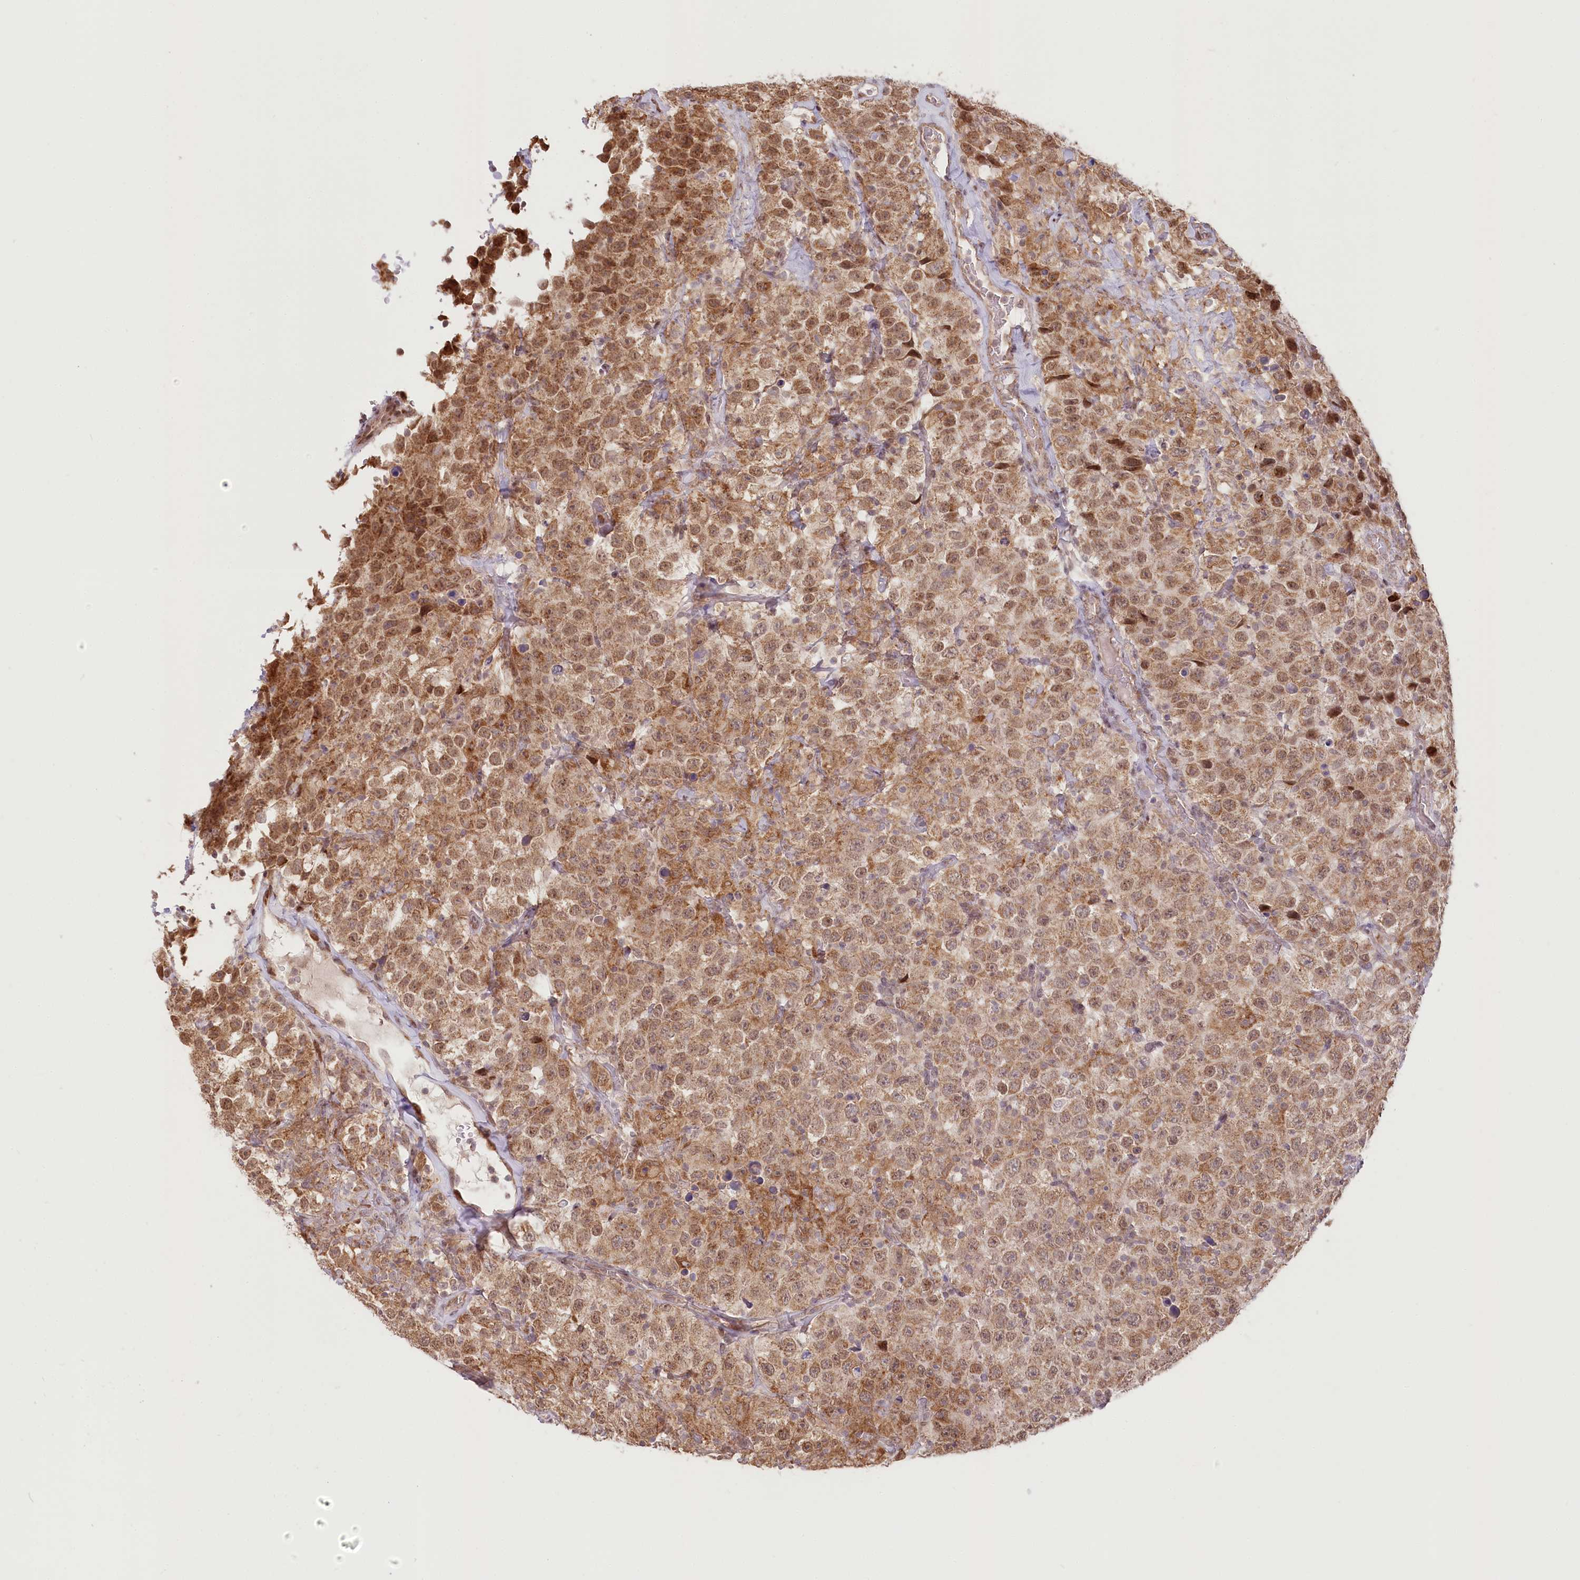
{"staining": {"intensity": "moderate", "quantity": ">75%", "location": "cytoplasmic/membranous,nuclear"}, "tissue": "testis cancer", "cell_type": "Tumor cells", "image_type": "cancer", "snomed": [{"axis": "morphology", "description": "Seminoma, NOS"}, {"axis": "topography", "description": "Testis"}], "caption": "Moderate cytoplasmic/membranous and nuclear protein staining is identified in about >75% of tumor cells in testis cancer.", "gene": "PYURF", "patient": {"sex": "male", "age": 41}}